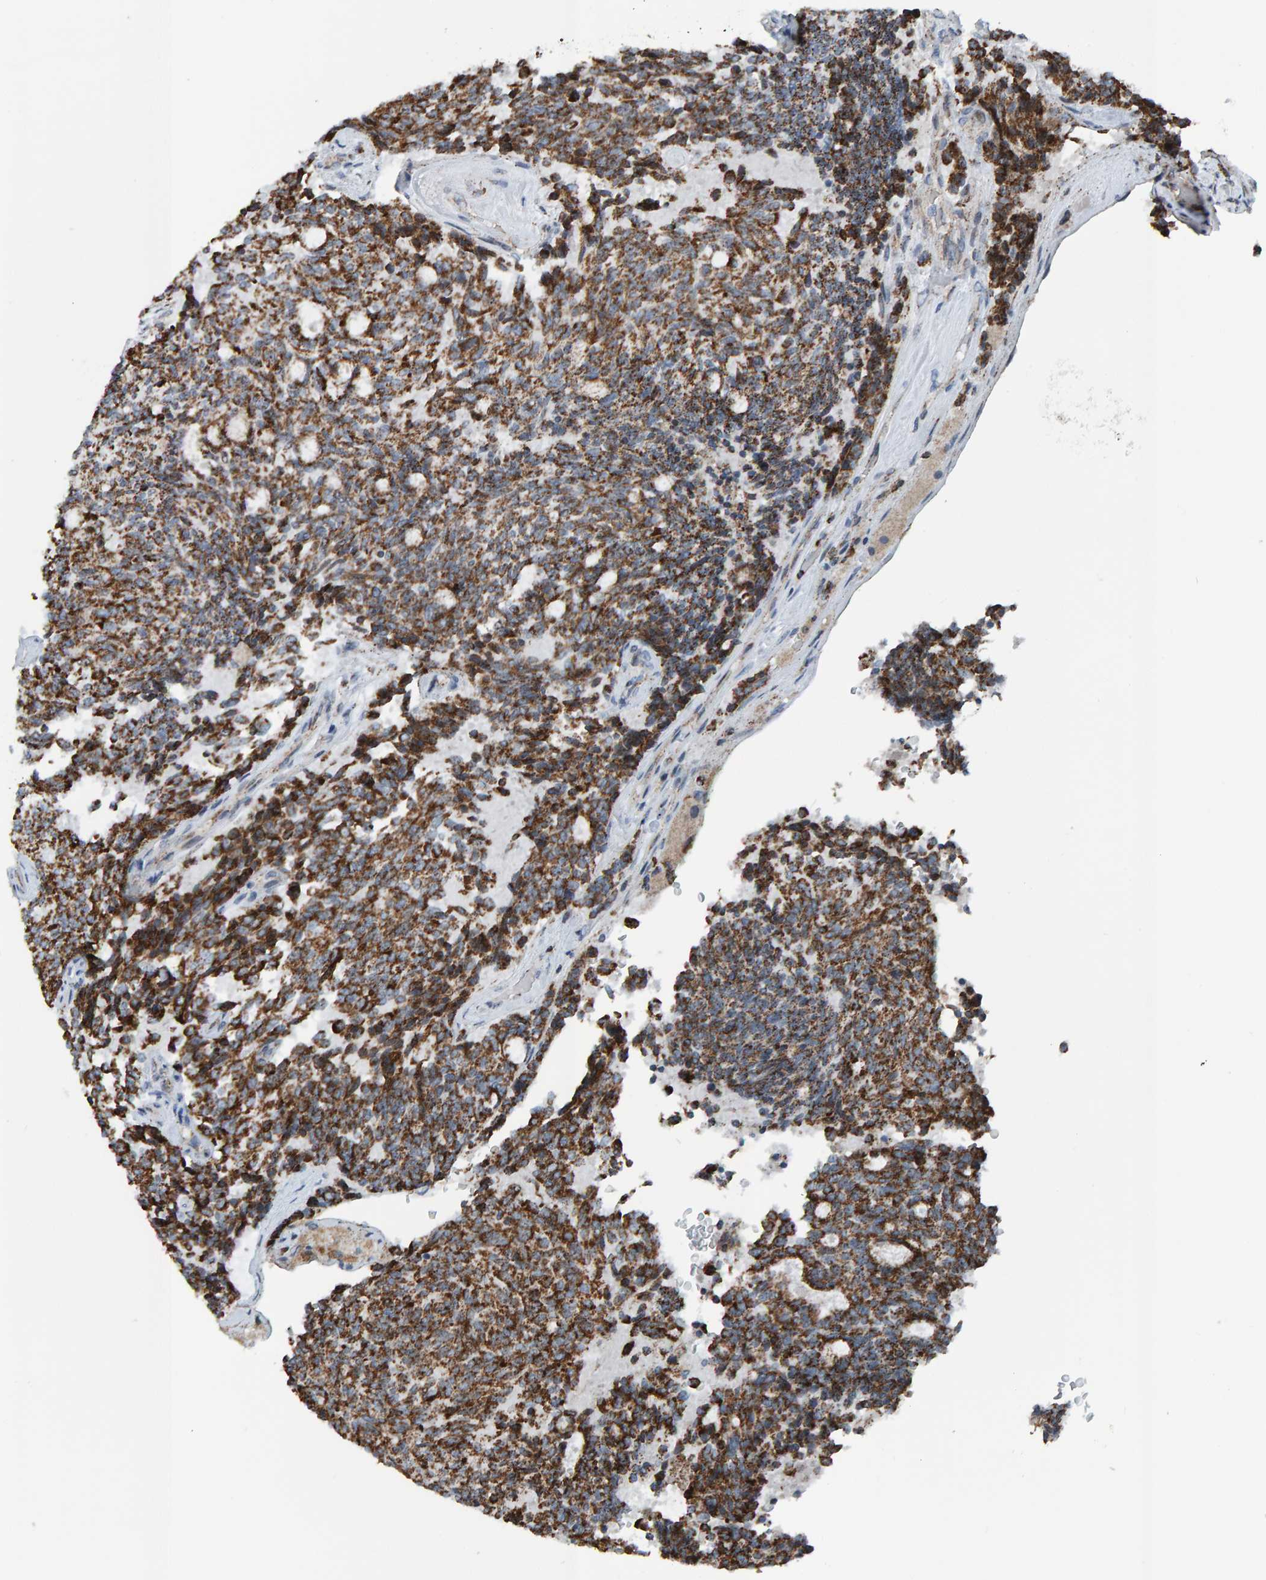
{"staining": {"intensity": "strong", "quantity": ">75%", "location": "cytoplasmic/membranous"}, "tissue": "carcinoid", "cell_type": "Tumor cells", "image_type": "cancer", "snomed": [{"axis": "morphology", "description": "Carcinoid, malignant, NOS"}, {"axis": "topography", "description": "Pancreas"}], "caption": "This is a micrograph of immunohistochemistry (IHC) staining of malignant carcinoid, which shows strong positivity in the cytoplasmic/membranous of tumor cells.", "gene": "ZNF48", "patient": {"sex": "female", "age": 54}}